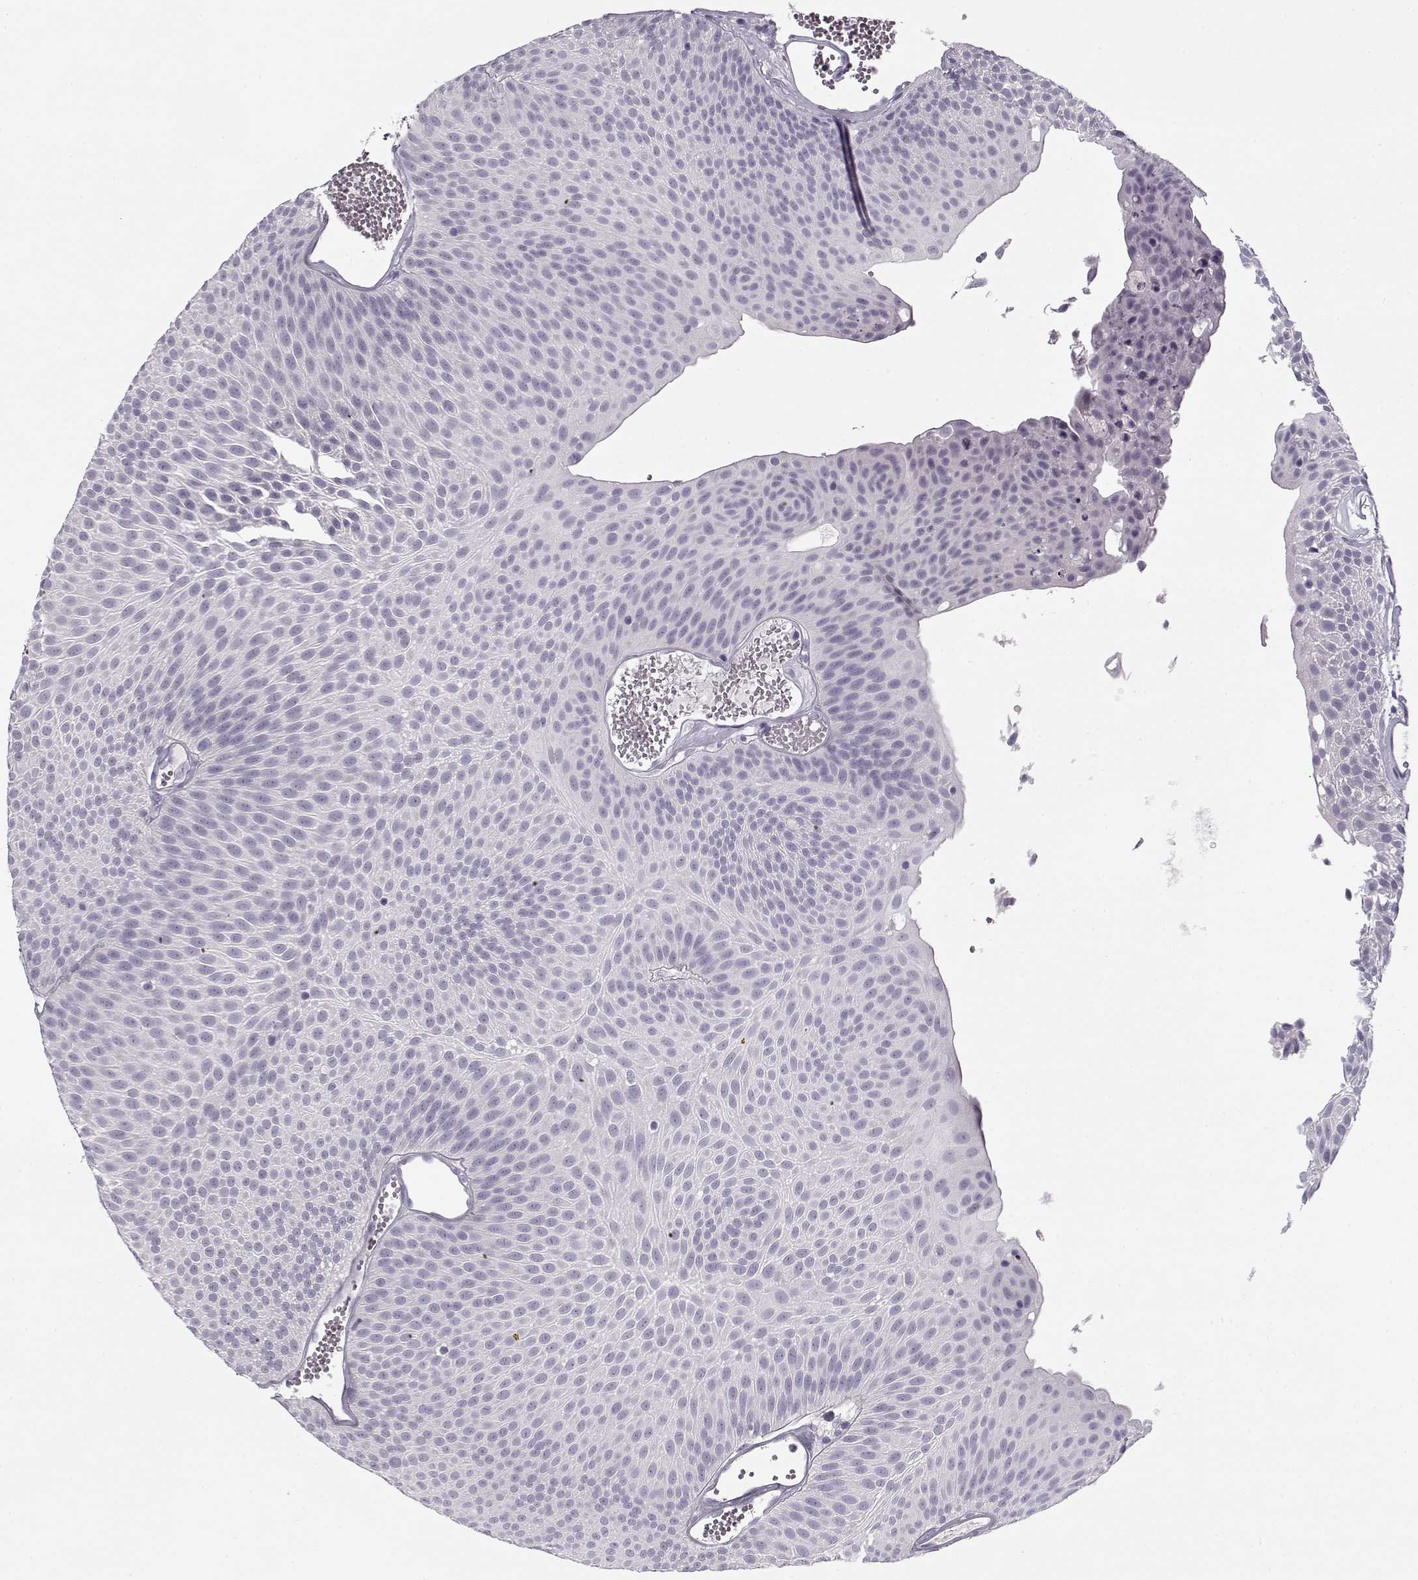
{"staining": {"intensity": "negative", "quantity": "none", "location": "none"}, "tissue": "urothelial cancer", "cell_type": "Tumor cells", "image_type": "cancer", "snomed": [{"axis": "morphology", "description": "Urothelial carcinoma, Low grade"}, {"axis": "topography", "description": "Urinary bladder"}], "caption": "Human urothelial cancer stained for a protein using IHC demonstrates no expression in tumor cells.", "gene": "PNMT", "patient": {"sex": "male", "age": 52}}